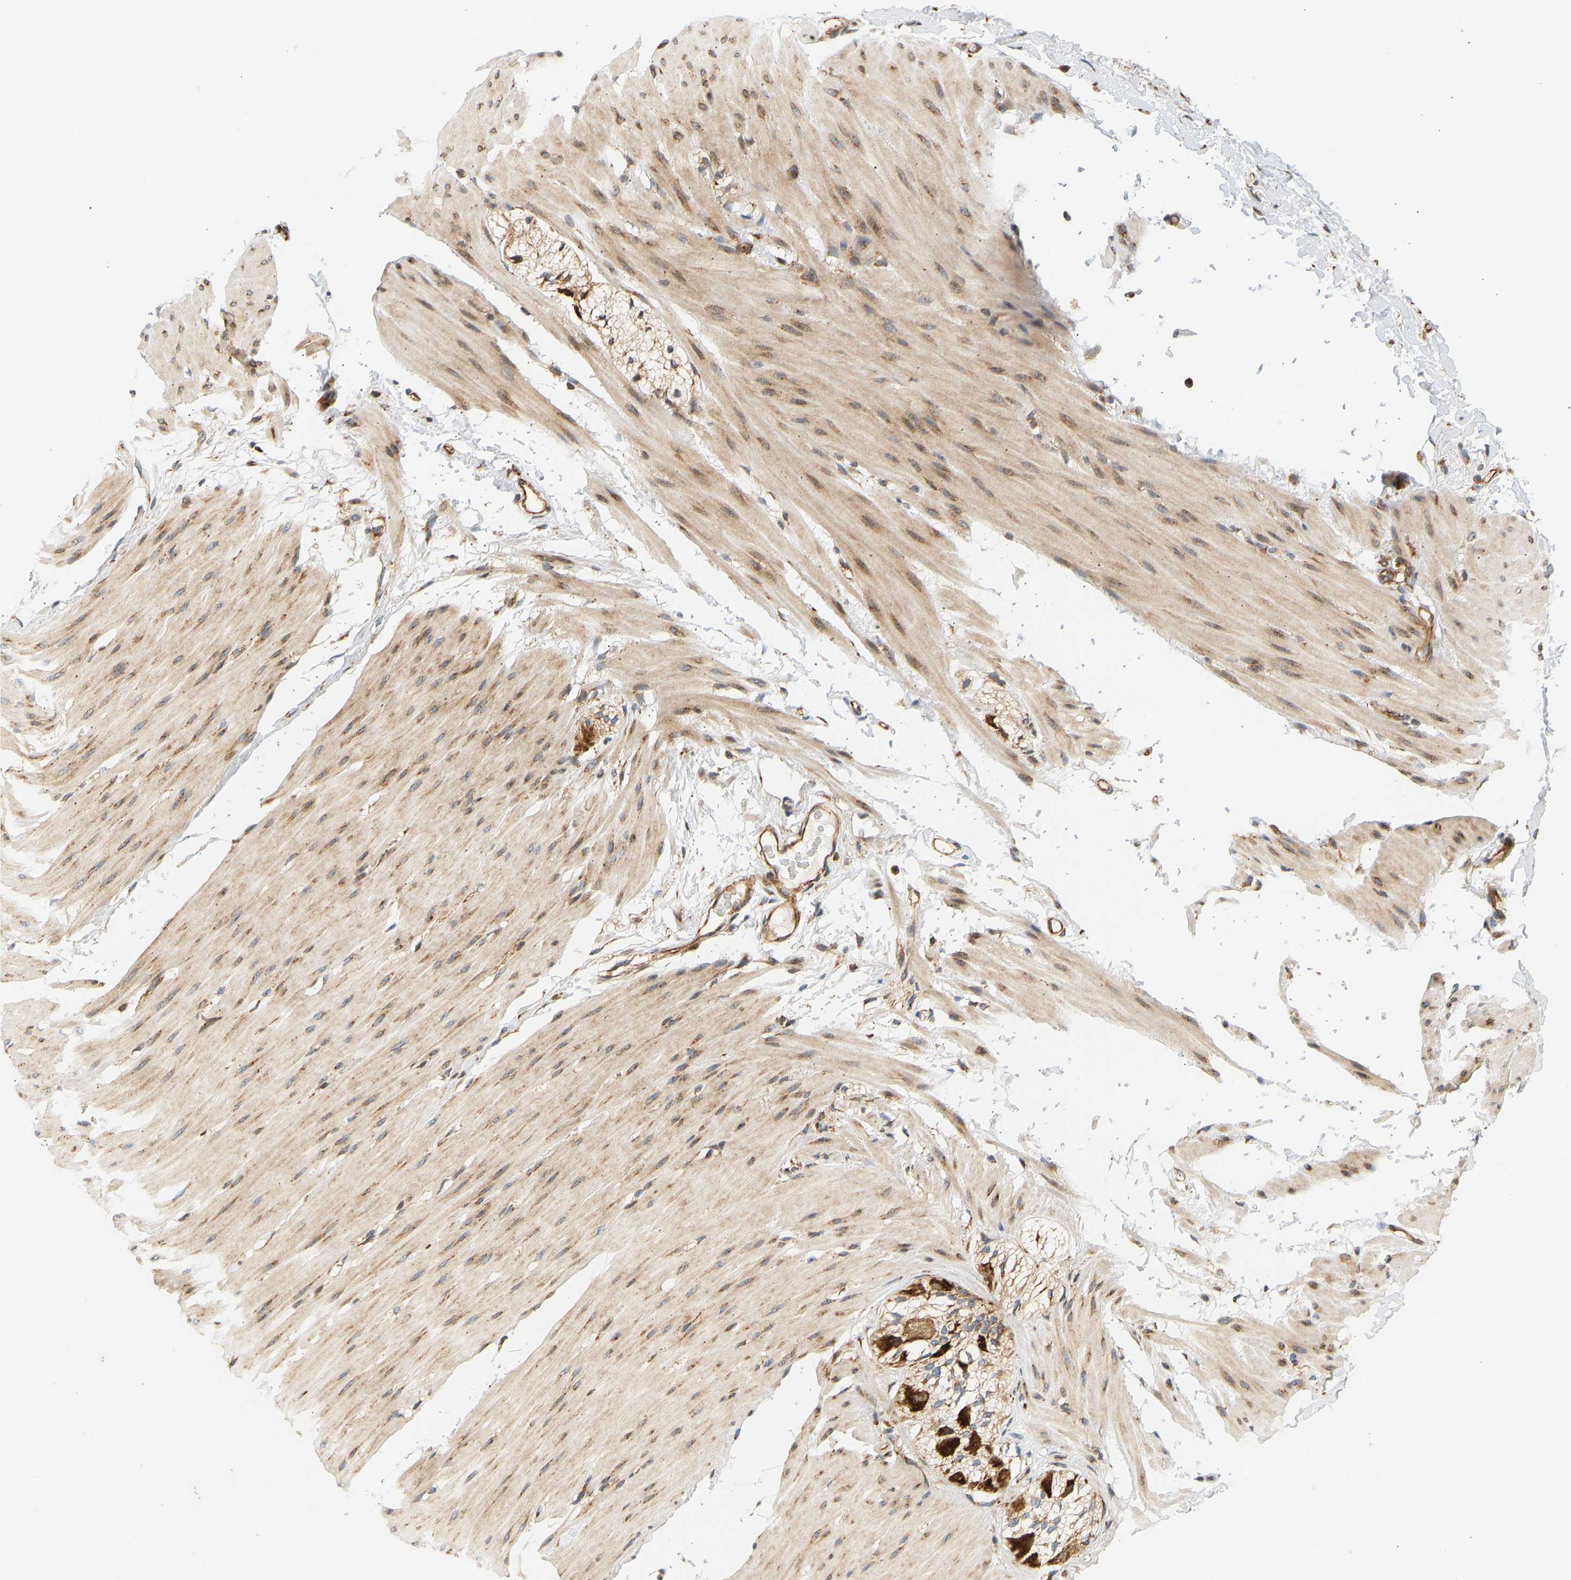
{"staining": {"intensity": "moderate", "quantity": ">75%", "location": "cytoplasmic/membranous"}, "tissue": "smooth muscle", "cell_type": "Smooth muscle cells", "image_type": "normal", "snomed": [{"axis": "morphology", "description": "Normal tissue, NOS"}, {"axis": "topography", "description": "Smooth muscle"}, {"axis": "topography", "description": "Colon"}], "caption": "Normal smooth muscle was stained to show a protein in brown. There is medium levels of moderate cytoplasmic/membranous staining in approximately >75% of smooth muscle cells.", "gene": "RPS14", "patient": {"sex": "male", "age": 67}}